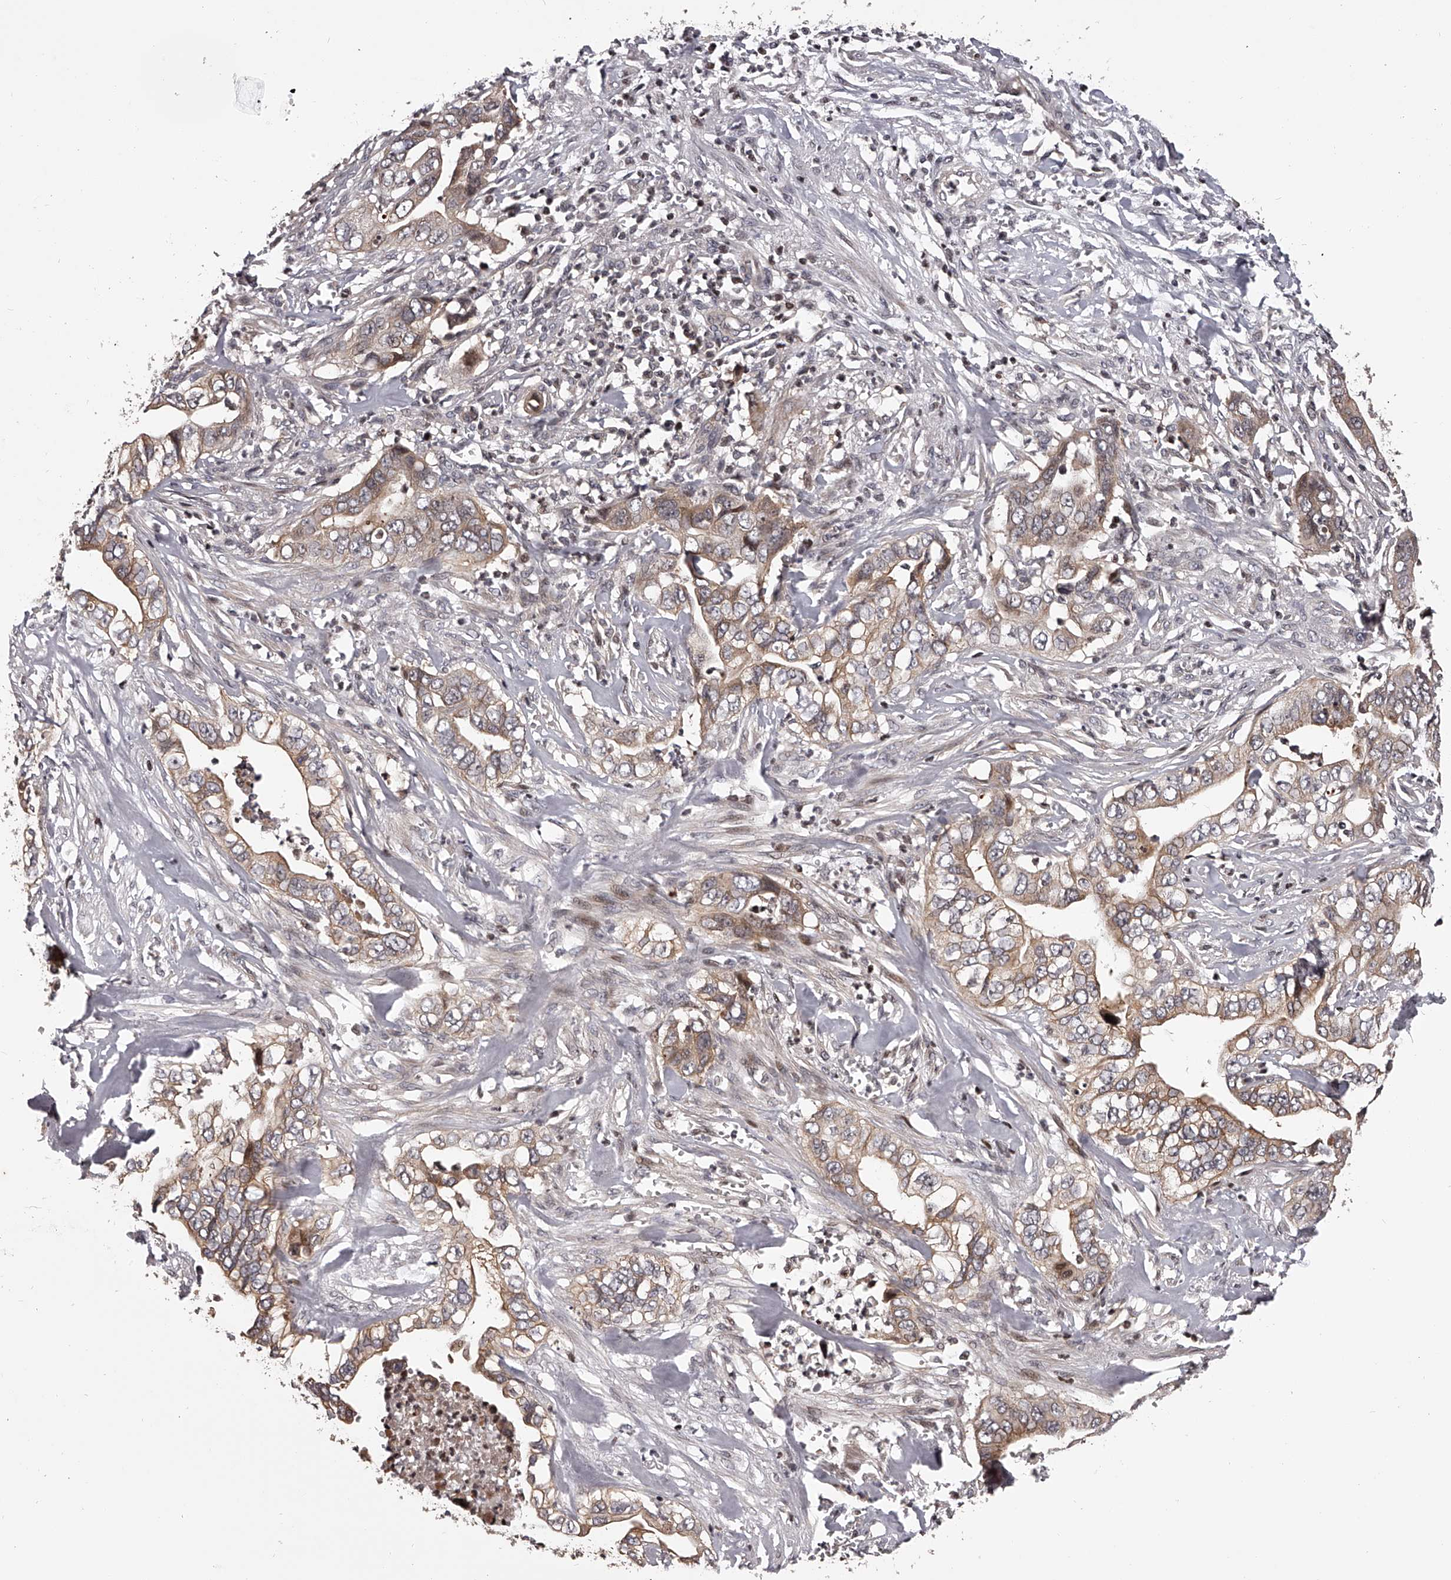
{"staining": {"intensity": "moderate", "quantity": ">75%", "location": "cytoplasmic/membranous"}, "tissue": "liver cancer", "cell_type": "Tumor cells", "image_type": "cancer", "snomed": [{"axis": "morphology", "description": "Cholangiocarcinoma"}, {"axis": "topography", "description": "Liver"}], "caption": "Cholangiocarcinoma (liver) stained for a protein reveals moderate cytoplasmic/membranous positivity in tumor cells. The staining was performed using DAB, with brown indicating positive protein expression. Nuclei are stained blue with hematoxylin.", "gene": "PFDN2", "patient": {"sex": "female", "age": 79}}